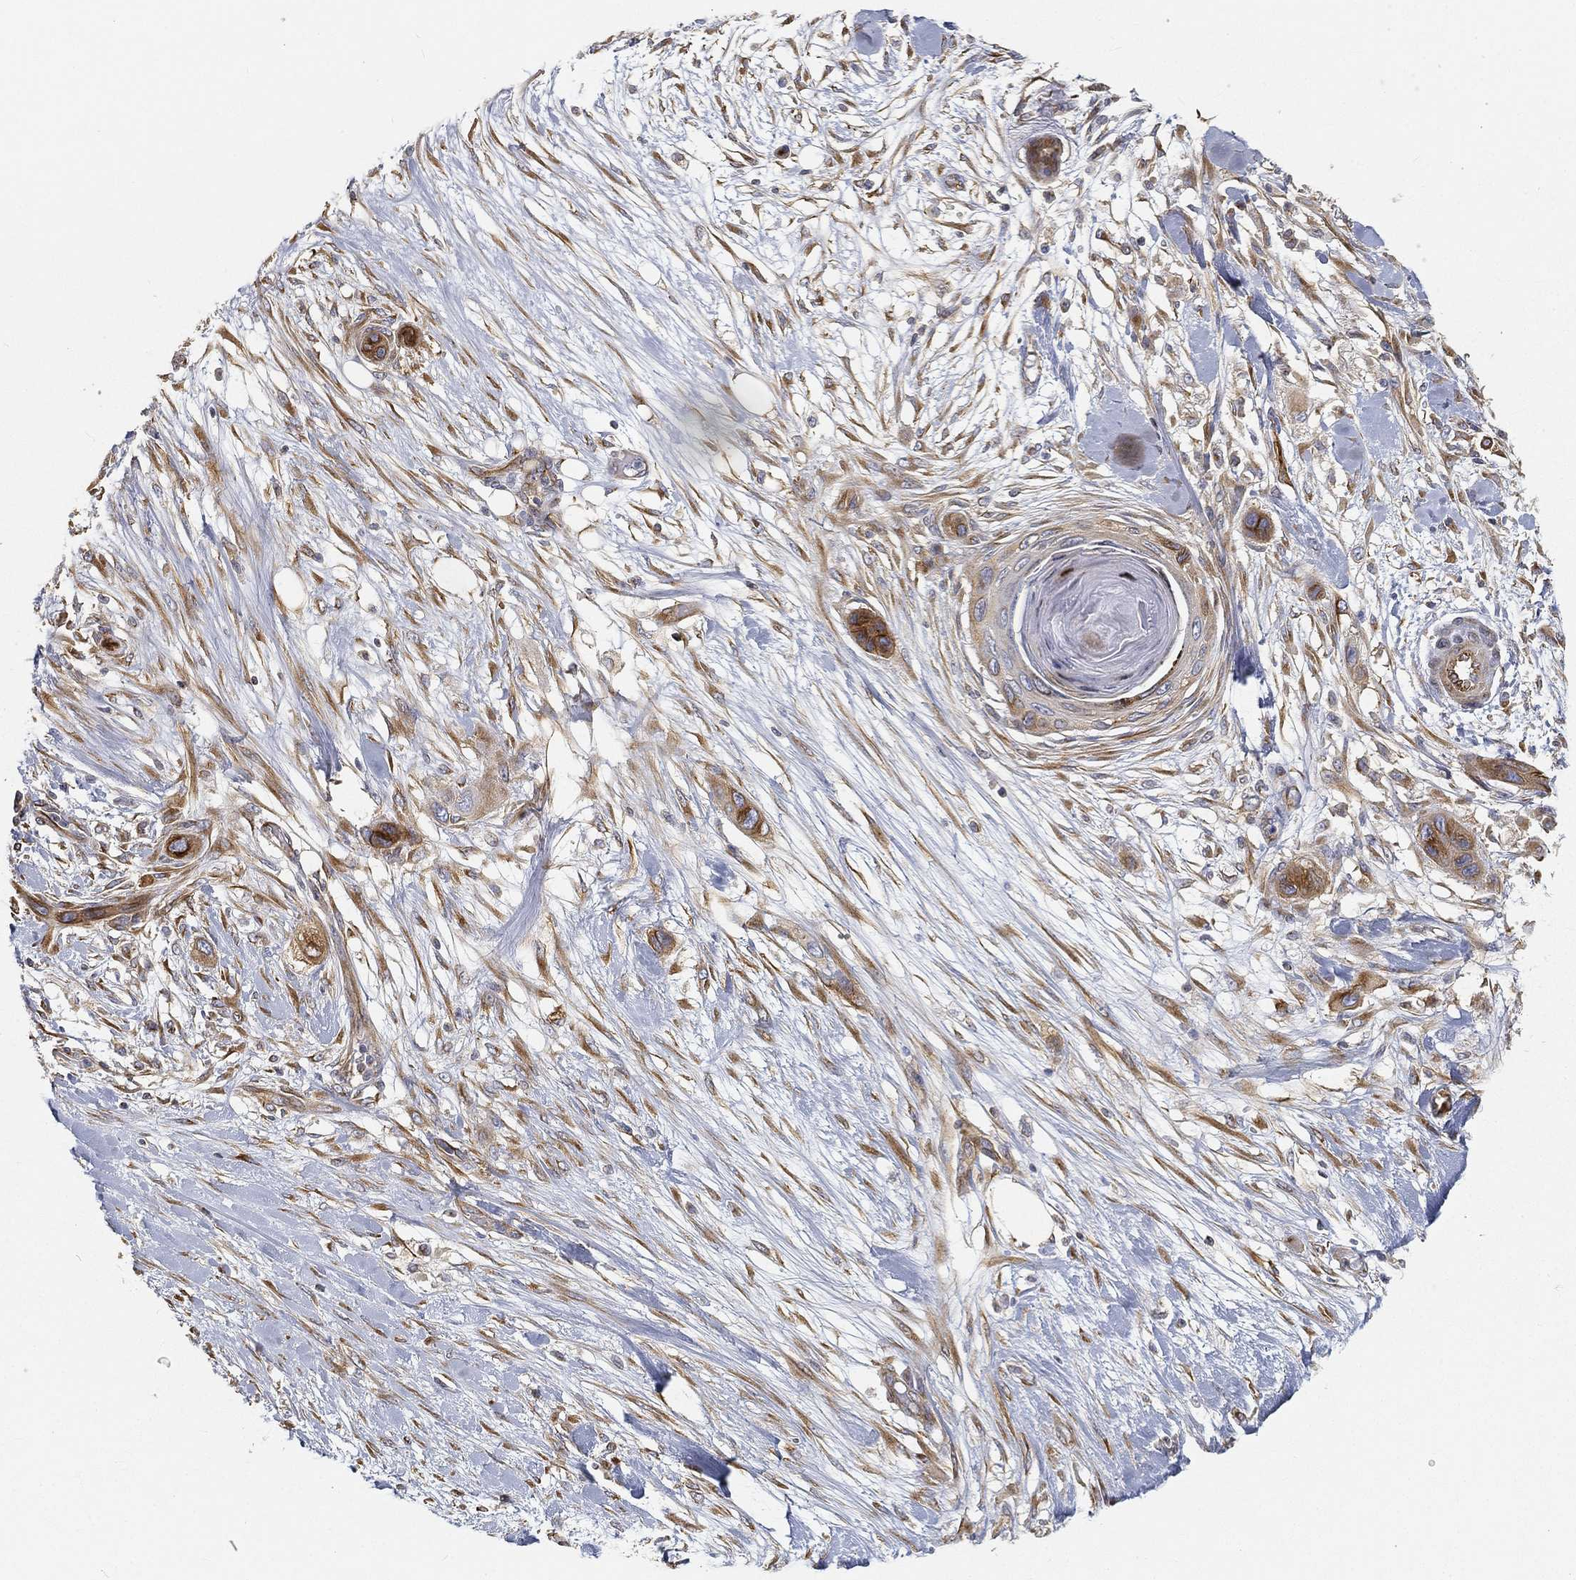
{"staining": {"intensity": "strong", "quantity": "25%-75%", "location": "cytoplasmic/membranous"}, "tissue": "skin cancer", "cell_type": "Tumor cells", "image_type": "cancer", "snomed": [{"axis": "morphology", "description": "Squamous cell carcinoma, NOS"}, {"axis": "topography", "description": "Skin"}], "caption": "Protein expression analysis of human skin cancer reveals strong cytoplasmic/membranous expression in approximately 25%-75% of tumor cells.", "gene": "TMEM25", "patient": {"sex": "male", "age": 79}}